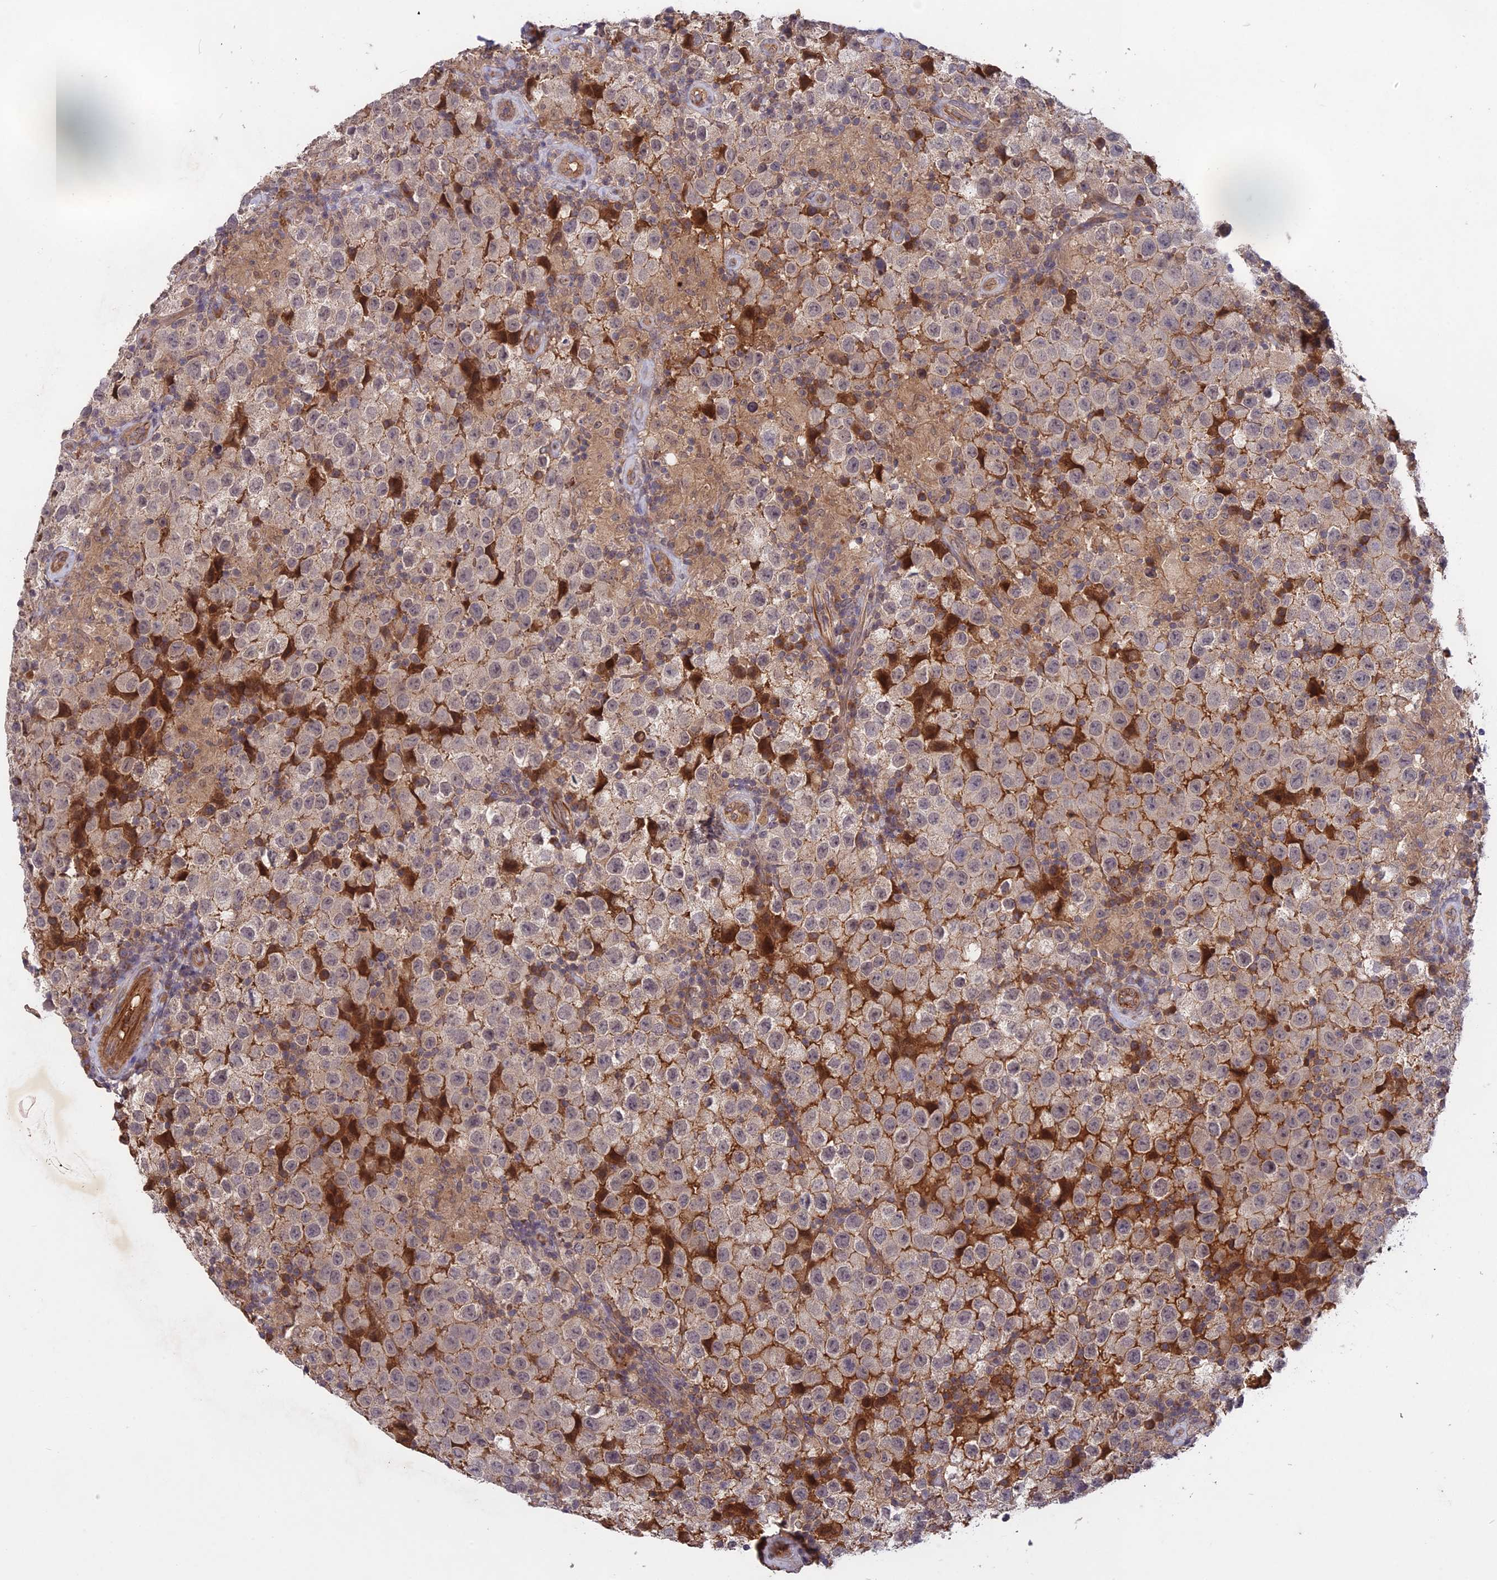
{"staining": {"intensity": "negative", "quantity": "none", "location": "none"}, "tissue": "testis cancer", "cell_type": "Tumor cells", "image_type": "cancer", "snomed": [{"axis": "morphology", "description": "Seminoma, NOS"}, {"axis": "morphology", "description": "Carcinoma, Embryonal, NOS"}, {"axis": "topography", "description": "Testis"}], "caption": "The immunohistochemistry histopathology image has no significant expression in tumor cells of testis embryonal carcinoma tissue.", "gene": "ADO", "patient": {"sex": "male", "age": 41}}